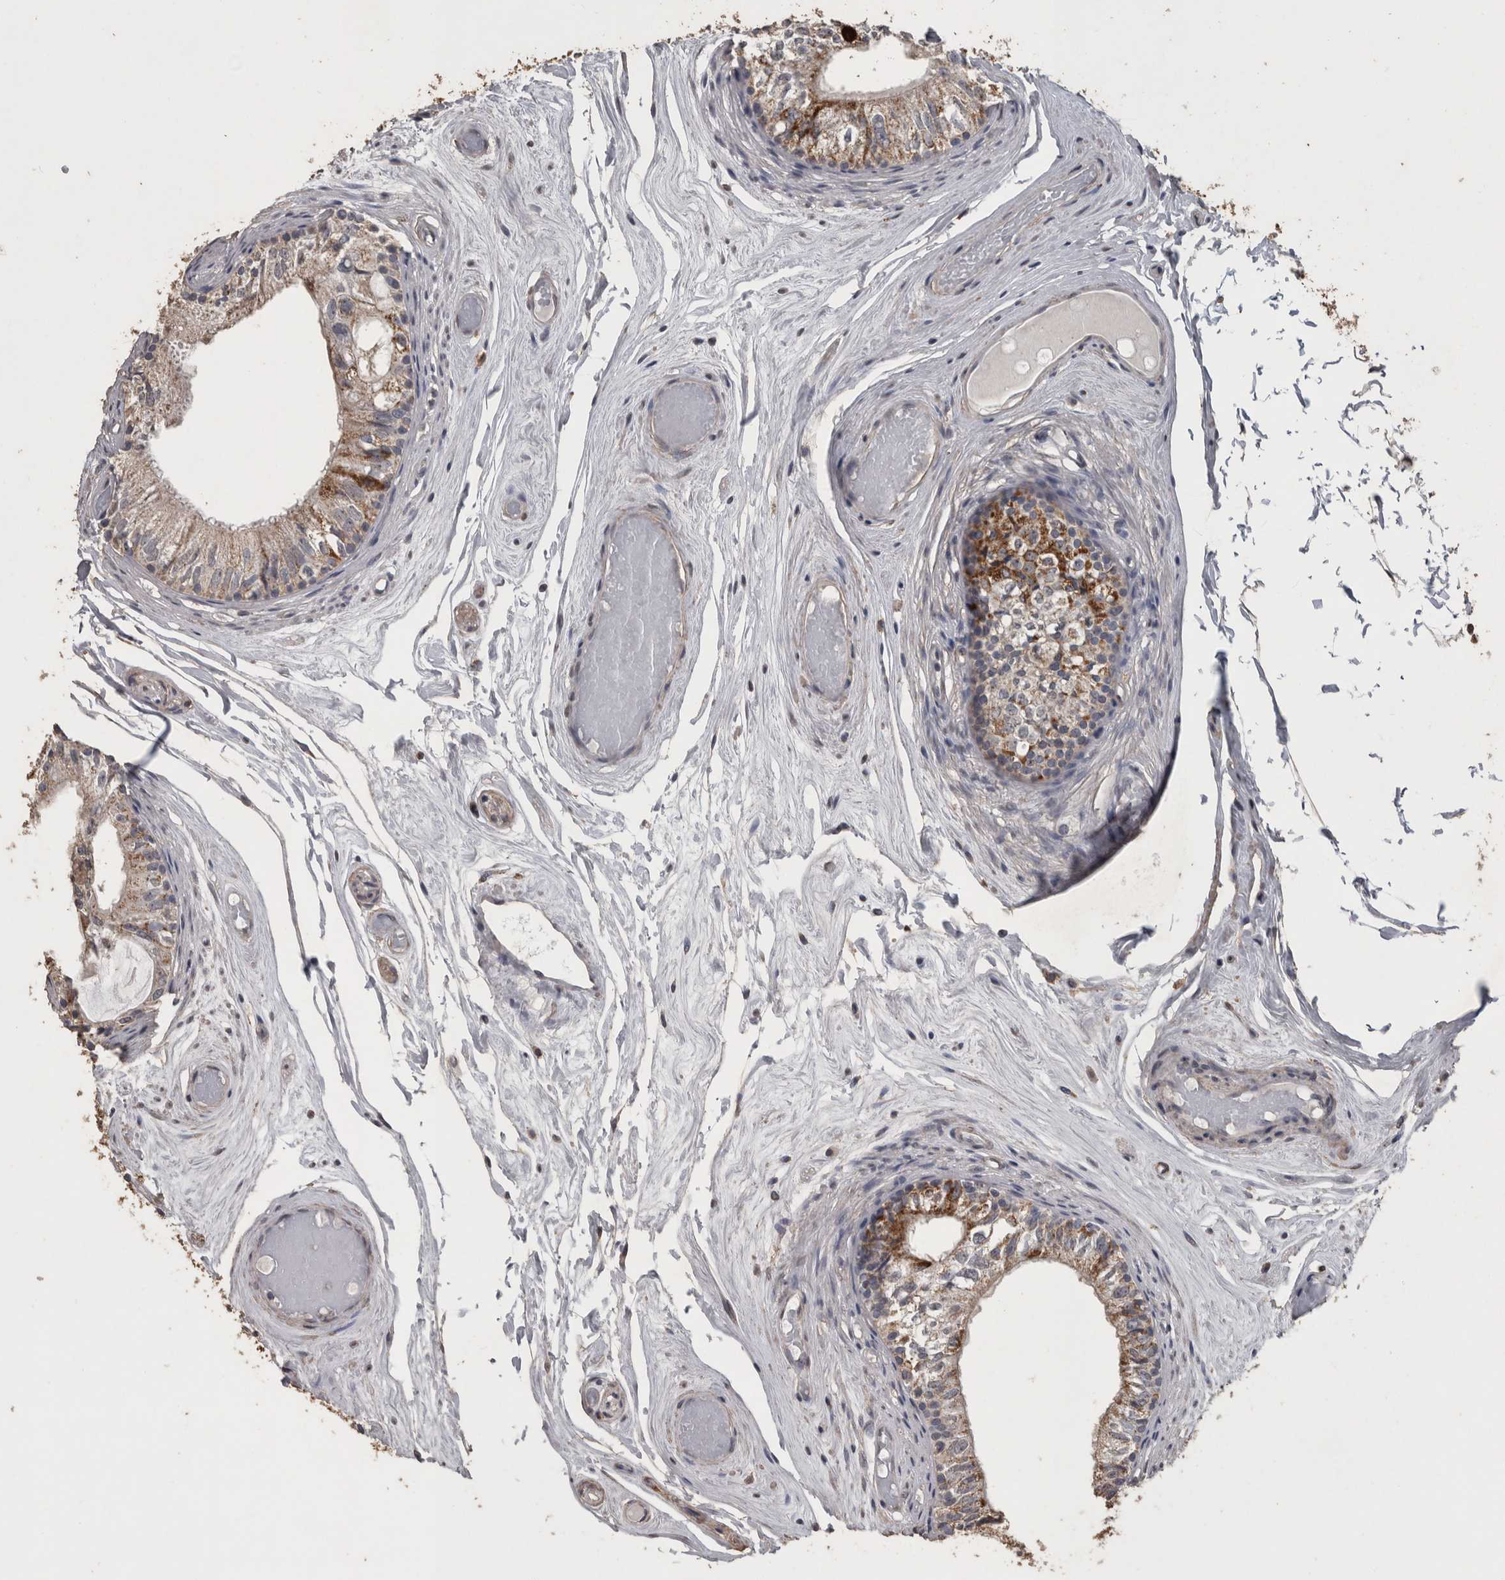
{"staining": {"intensity": "strong", "quantity": "25%-75%", "location": "cytoplasmic/membranous"}, "tissue": "epididymis", "cell_type": "Glandular cells", "image_type": "normal", "snomed": [{"axis": "morphology", "description": "Normal tissue, NOS"}, {"axis": "topography", "description": "Epididymis"}], "caption": "Immunohistochemical staining of benign epididymis shows 25%-75% levels of strong cytoplasmic/membranous protein staining in about 25%-75% of glandular cells.", "gene": "ACADM", "patient": {"sex": "male", "age": 79}}